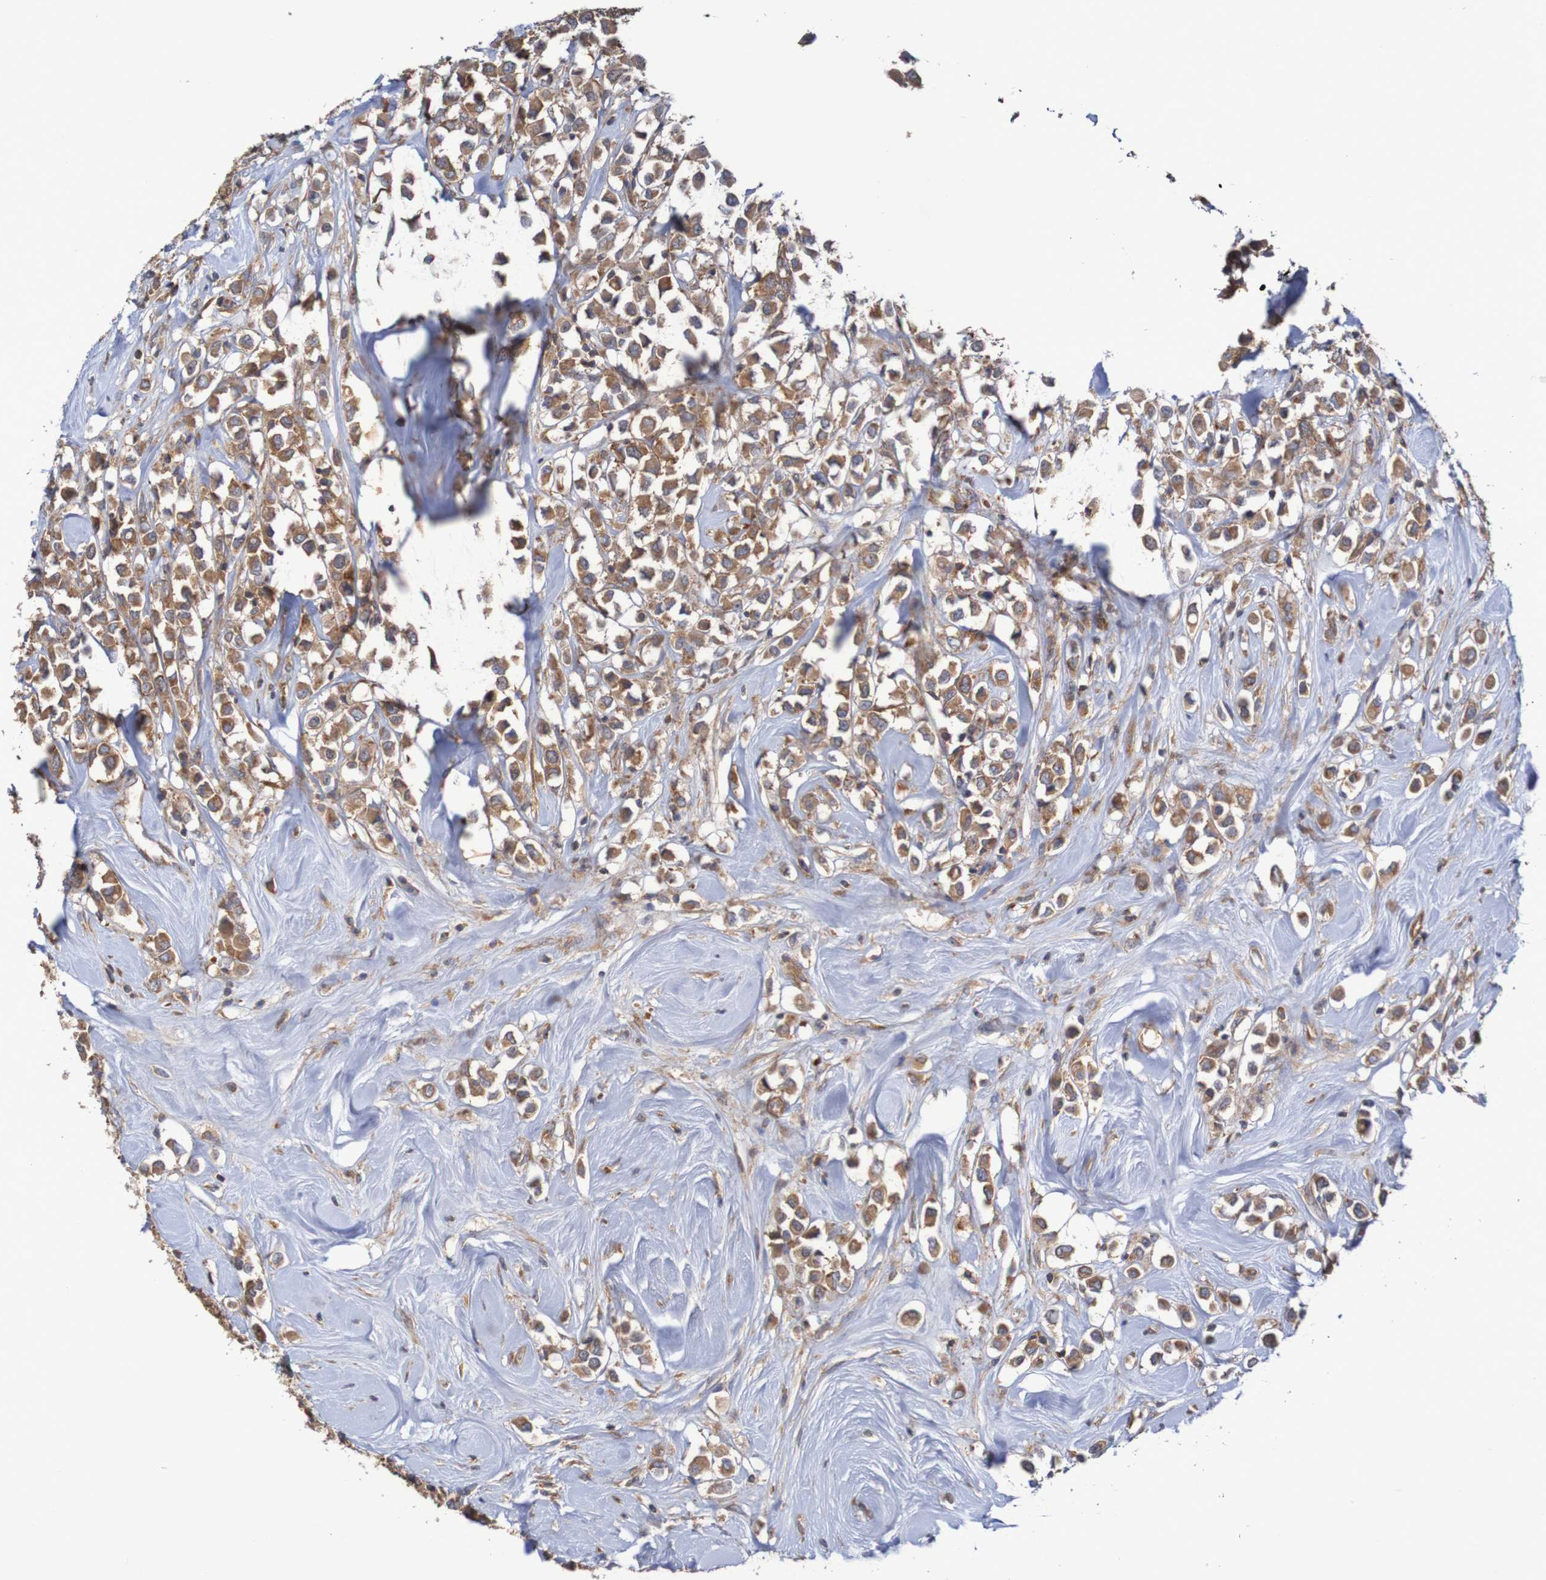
{"staining": {"intensity": "moderate", "quantity": ">75%", "location": "cytoplasmic/membranous"}, "tissue": "breast cancer", "cell_type": "Tumor cells", "image_type": "cancer", "snomed": [{"axis": "morphology", "description": "Duct carcinoma"}, {"axis": "topography", "description": "Breast"}], "caption": "Breast cancer stained with DAB immunohistochemistry (IHC) exhibits medium levels of moderate cytoplasmic/membranous staining in approximately >75% of tumor cells.", "gene": "LRRC47", "patient": {"sex": "female", "age": 61}}